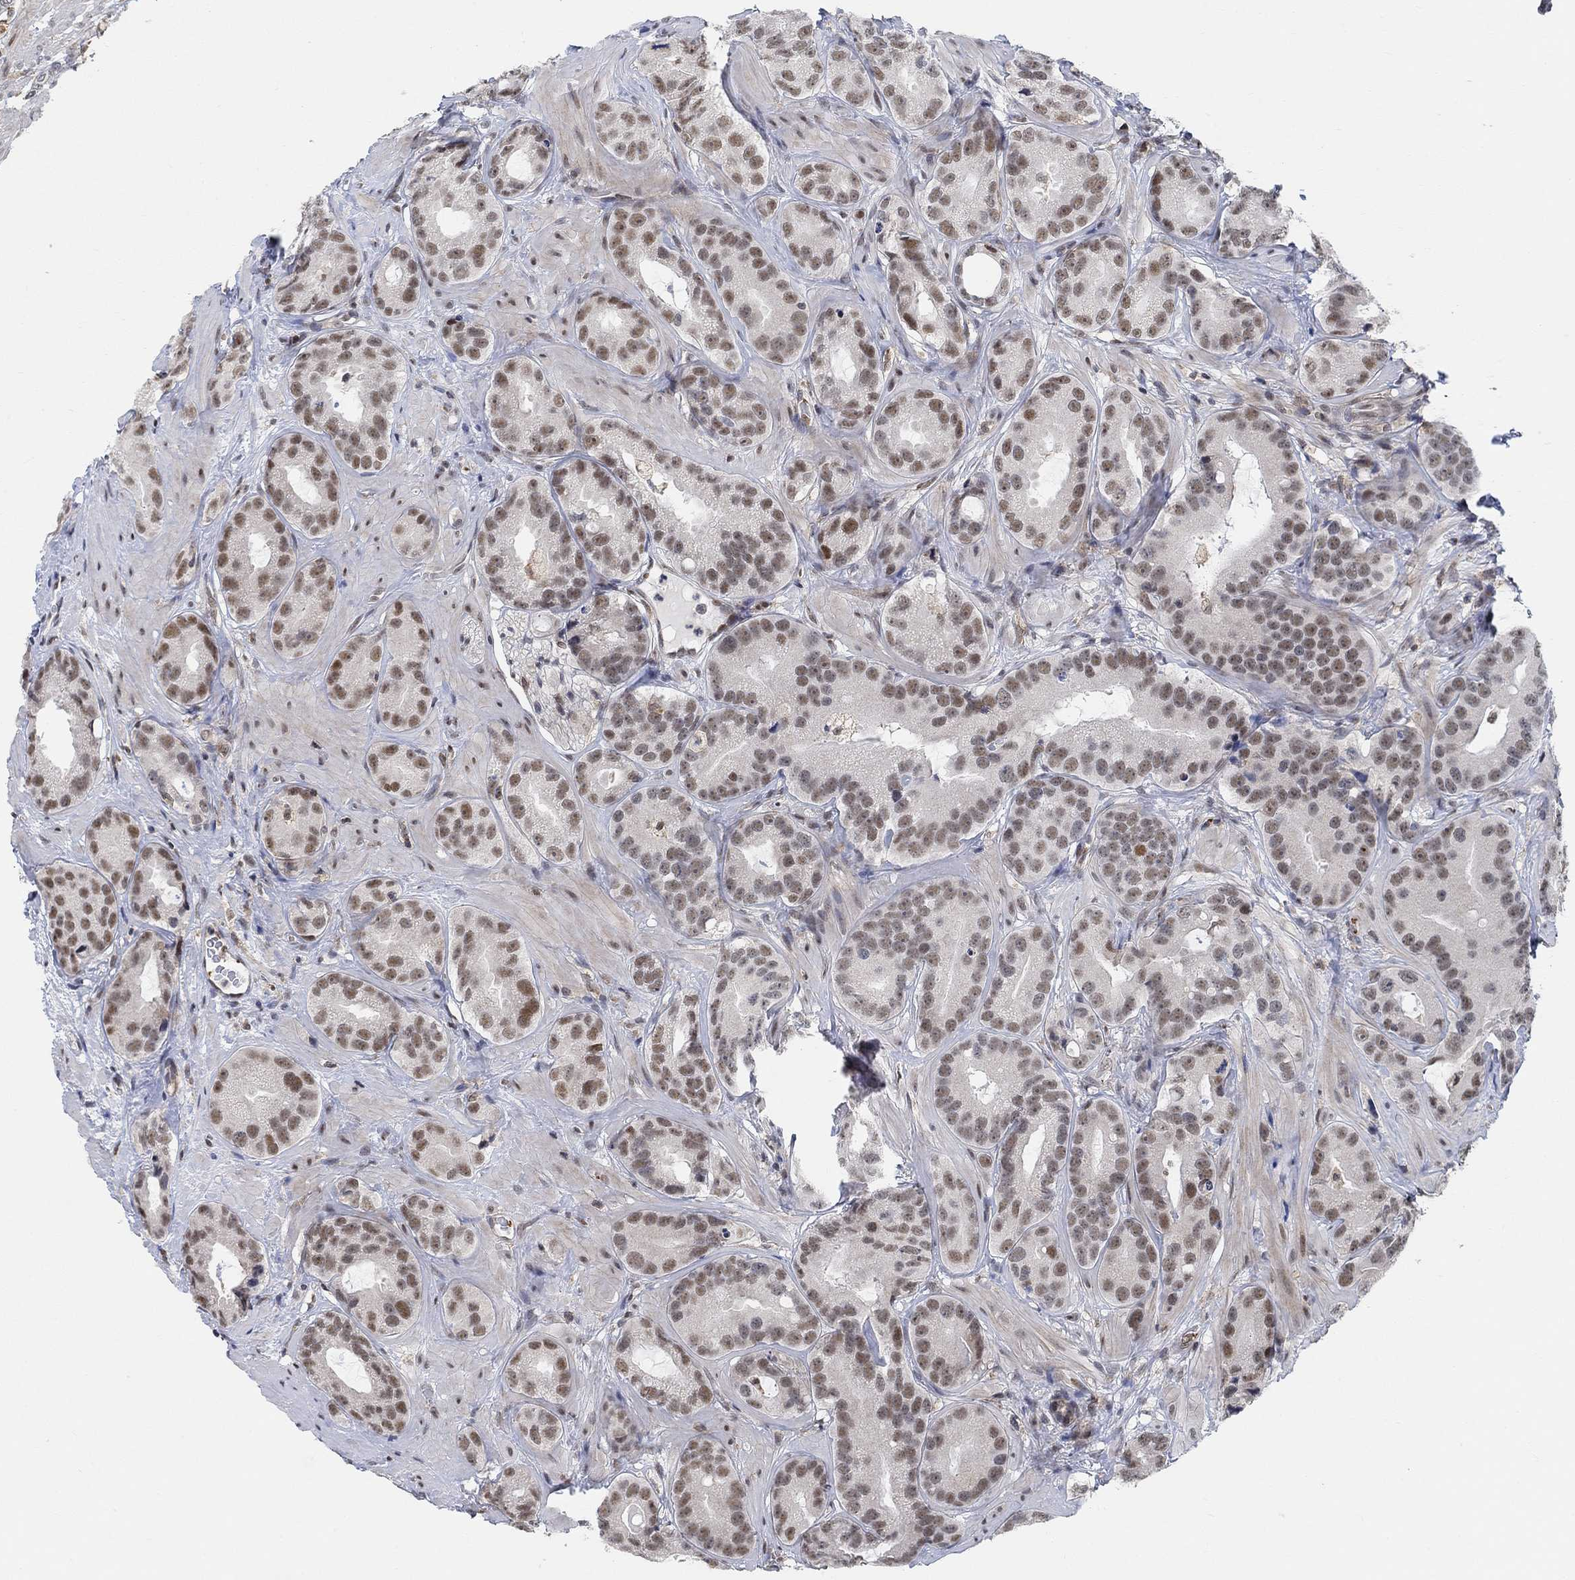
{"staining": {"intensity": "moderate", "quantity": "25%-75%", "location": "nuclear"}, "tissue": "prostate cancer", "cell_type": "Tumor cells", "image_type": "cancer", "snomed": [{"axis": "morphology", "description": "Adenocarcinoma, NOS"}, {"axis": "topography", "description": "Prostate"}], "caption": "Prostate adenocarcinoma stained for a protein (brown) reveals moderate nuclear positive positivity in approximately 25%-75% of tumor cells.", "gene": "PWWP2B", "patient": {"sex": "male", "age": 69}}